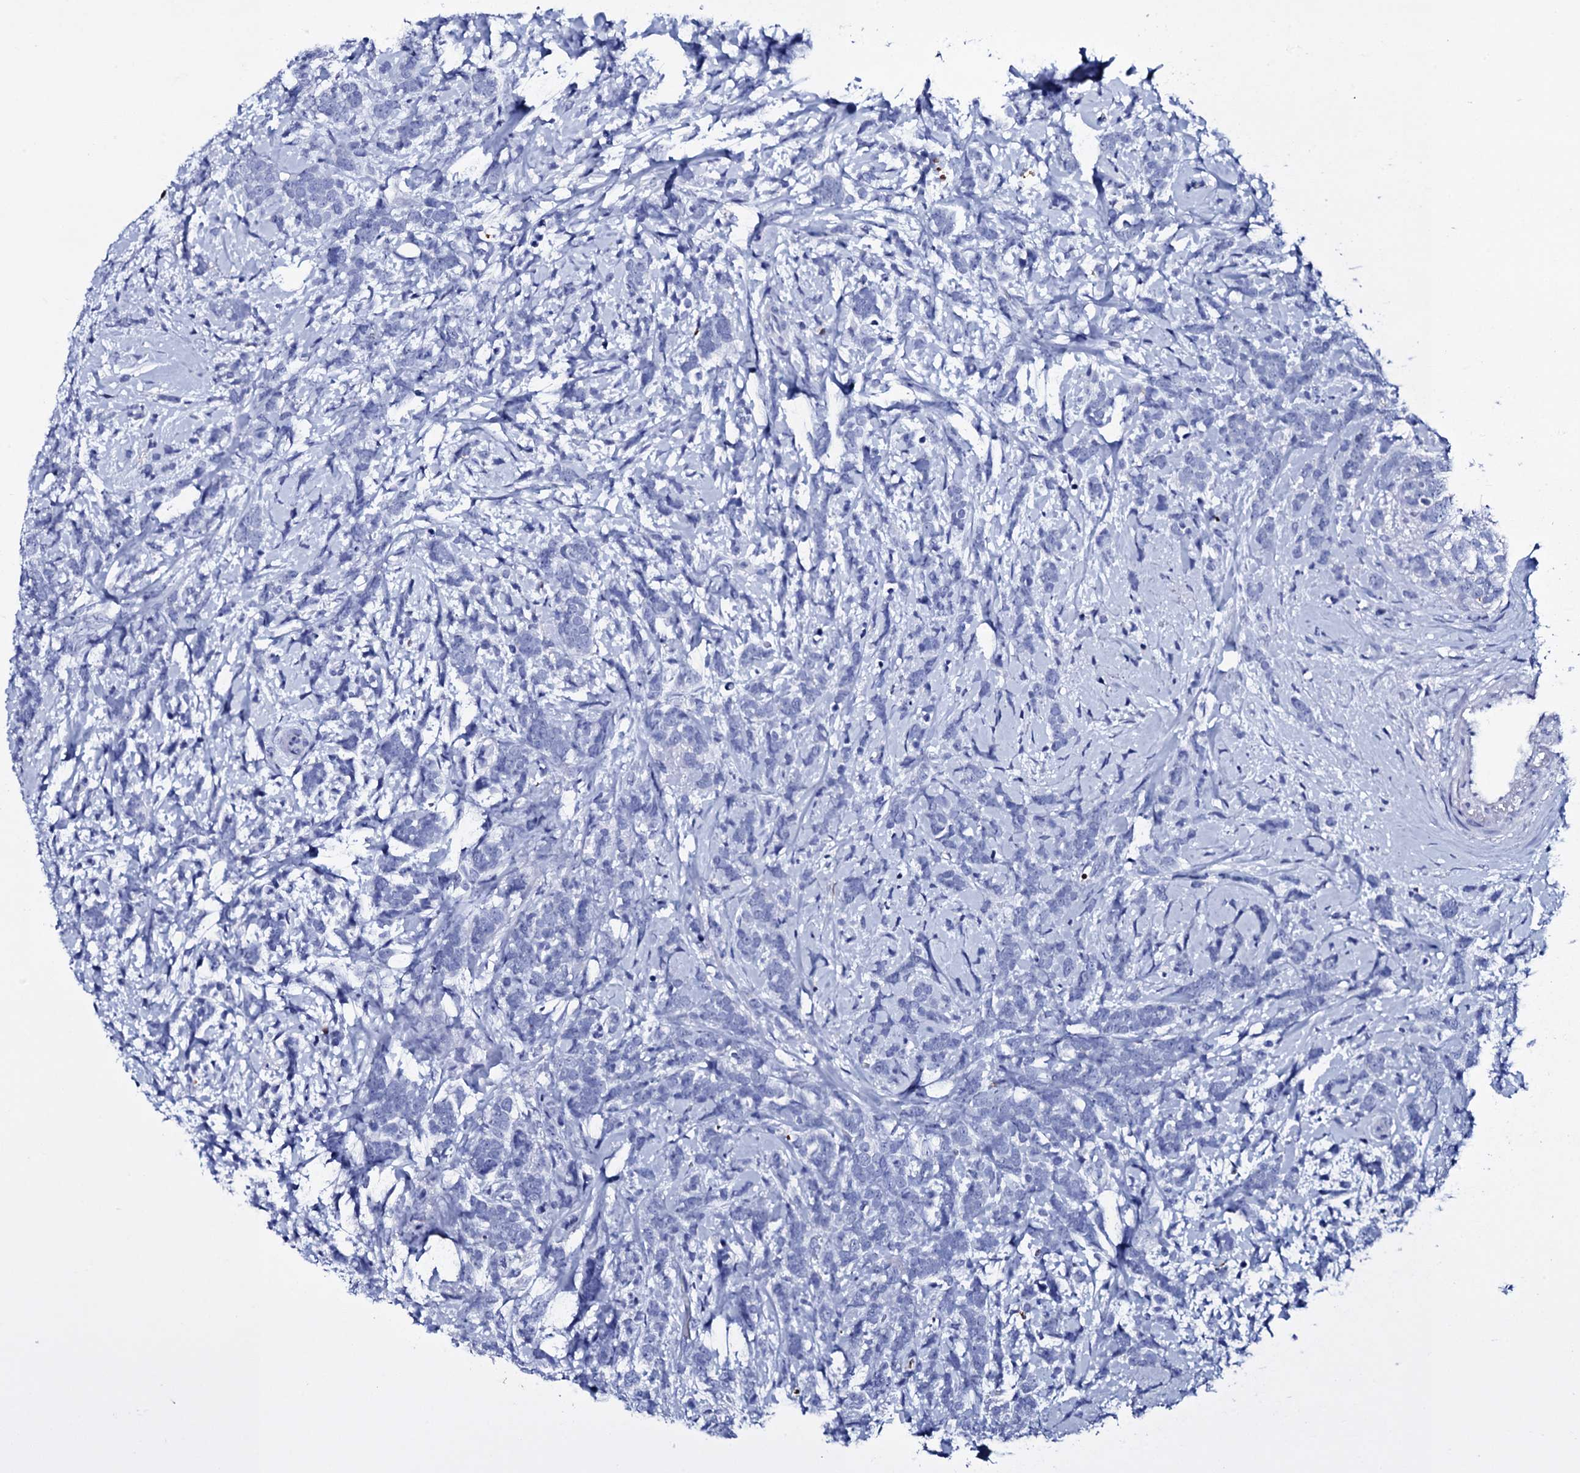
{"staining": {"intensity": "negative", "quantity": "none", "location": "none"}, "tissue": "breast cancer", "cell_type": "Tumor cells", "image_type": "cancer", "snomed": [{"axis": "morphology", "description": "Lobular carcinoma"}, {"axis": "topography", "description": "Breast"}], "caption": "A high-resolution image shows IHC staining of breast cancer, which demonstrates no significant staining in tumor cells. (DAB (3,3'-diaminobenzidine) immunohistochemistry (IHC) visualized using brightfield microscopy, high magnification).", "gene": "ITPRID2", "patient": {"sex": "female", "age": 58}}